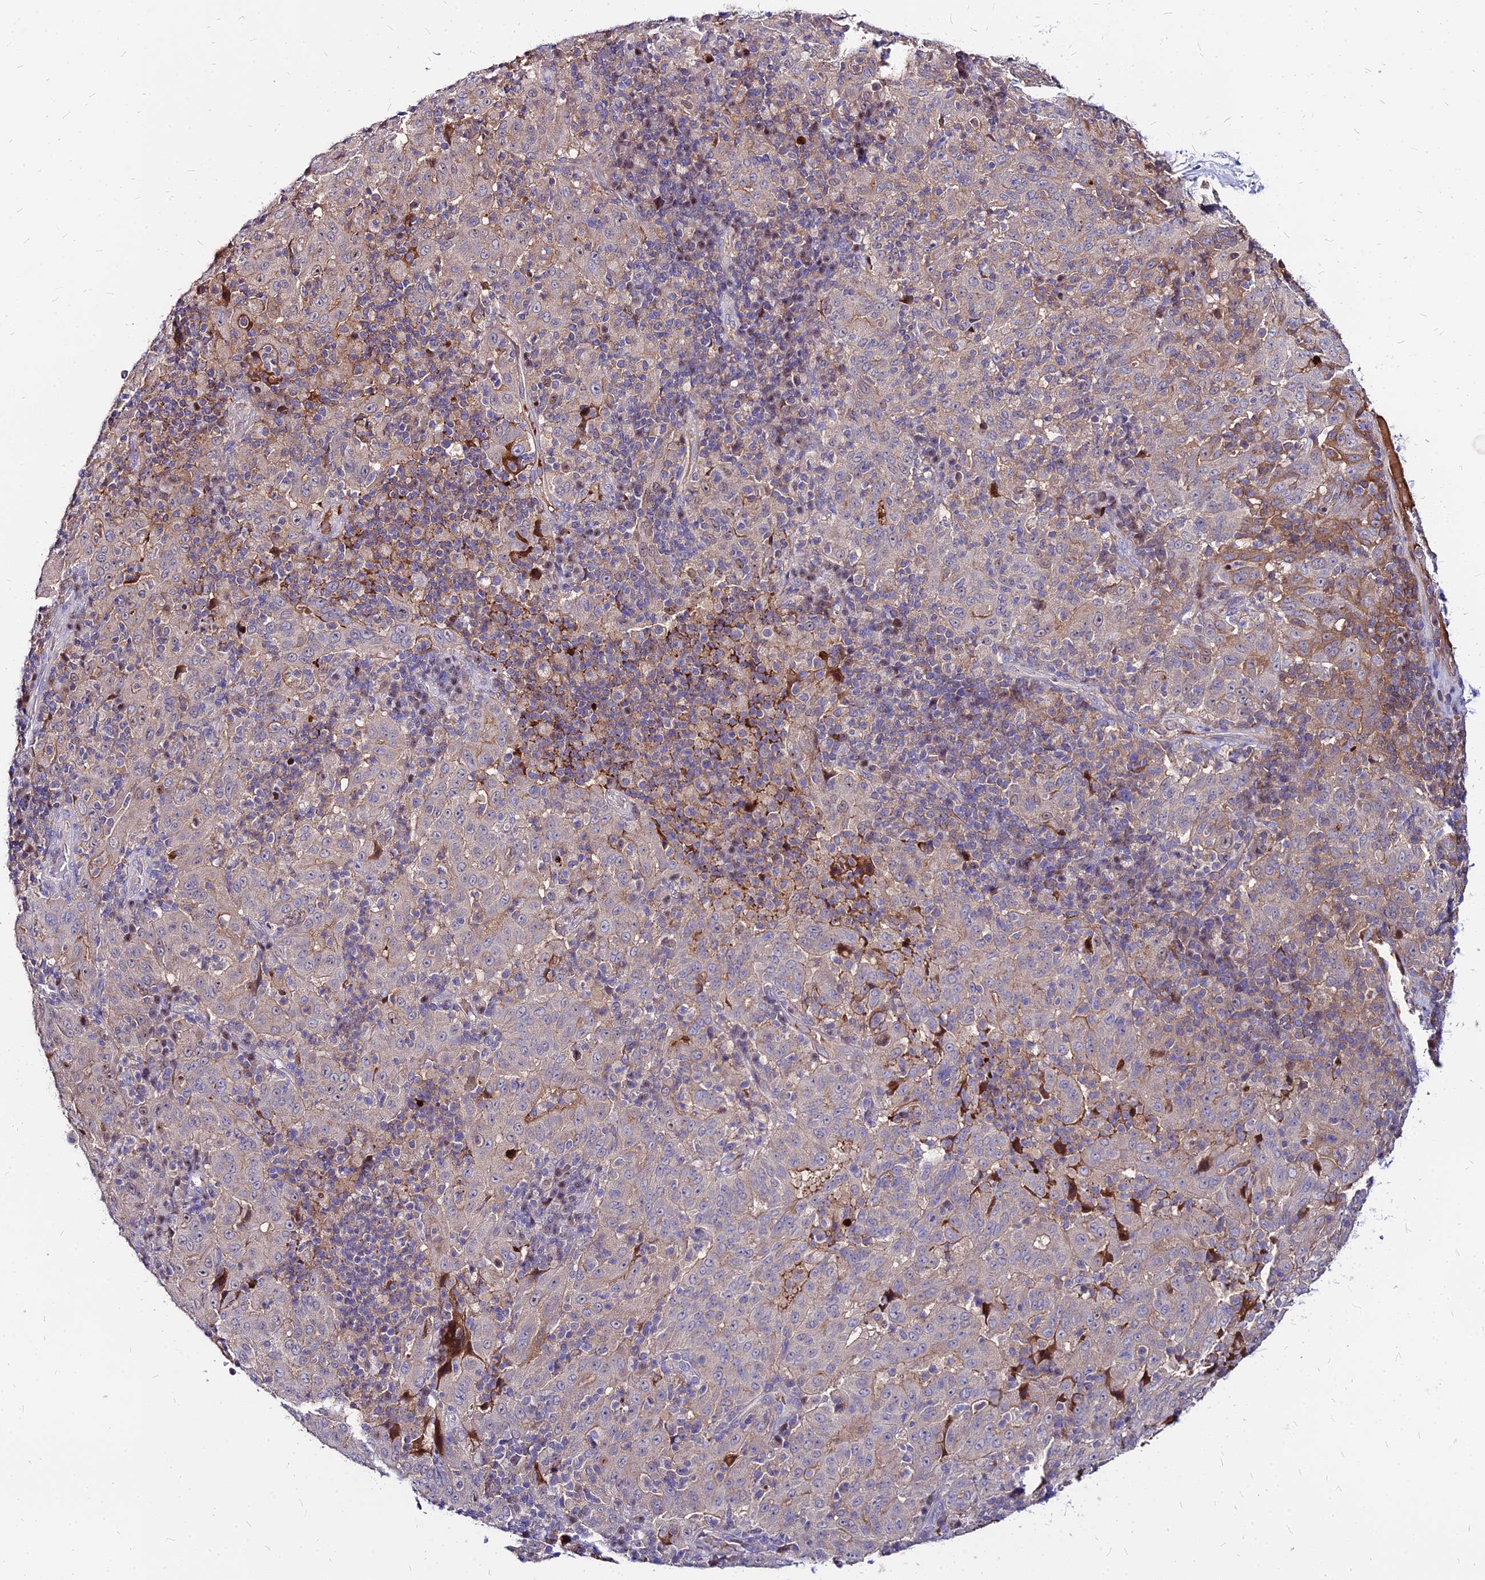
{"staining": {"intensity": "negative", "quantity": "none", "location": "none"}, "tissue": "pancreatic cancer", "cell_type": "Tumor cells", "image_type": "cancer", "snomed": [{"axis": "morphology", "description": "Adenocarcinoma, NOS"}, {"axis": "topography", "description": "Pancreas"}], "caption": "IHC image of pancreatic cancer stained for a protein (brown), which shows no expression in tumor cells.", "gene": "ACSM6", "patient": {"sex": "male", "age": 63}}